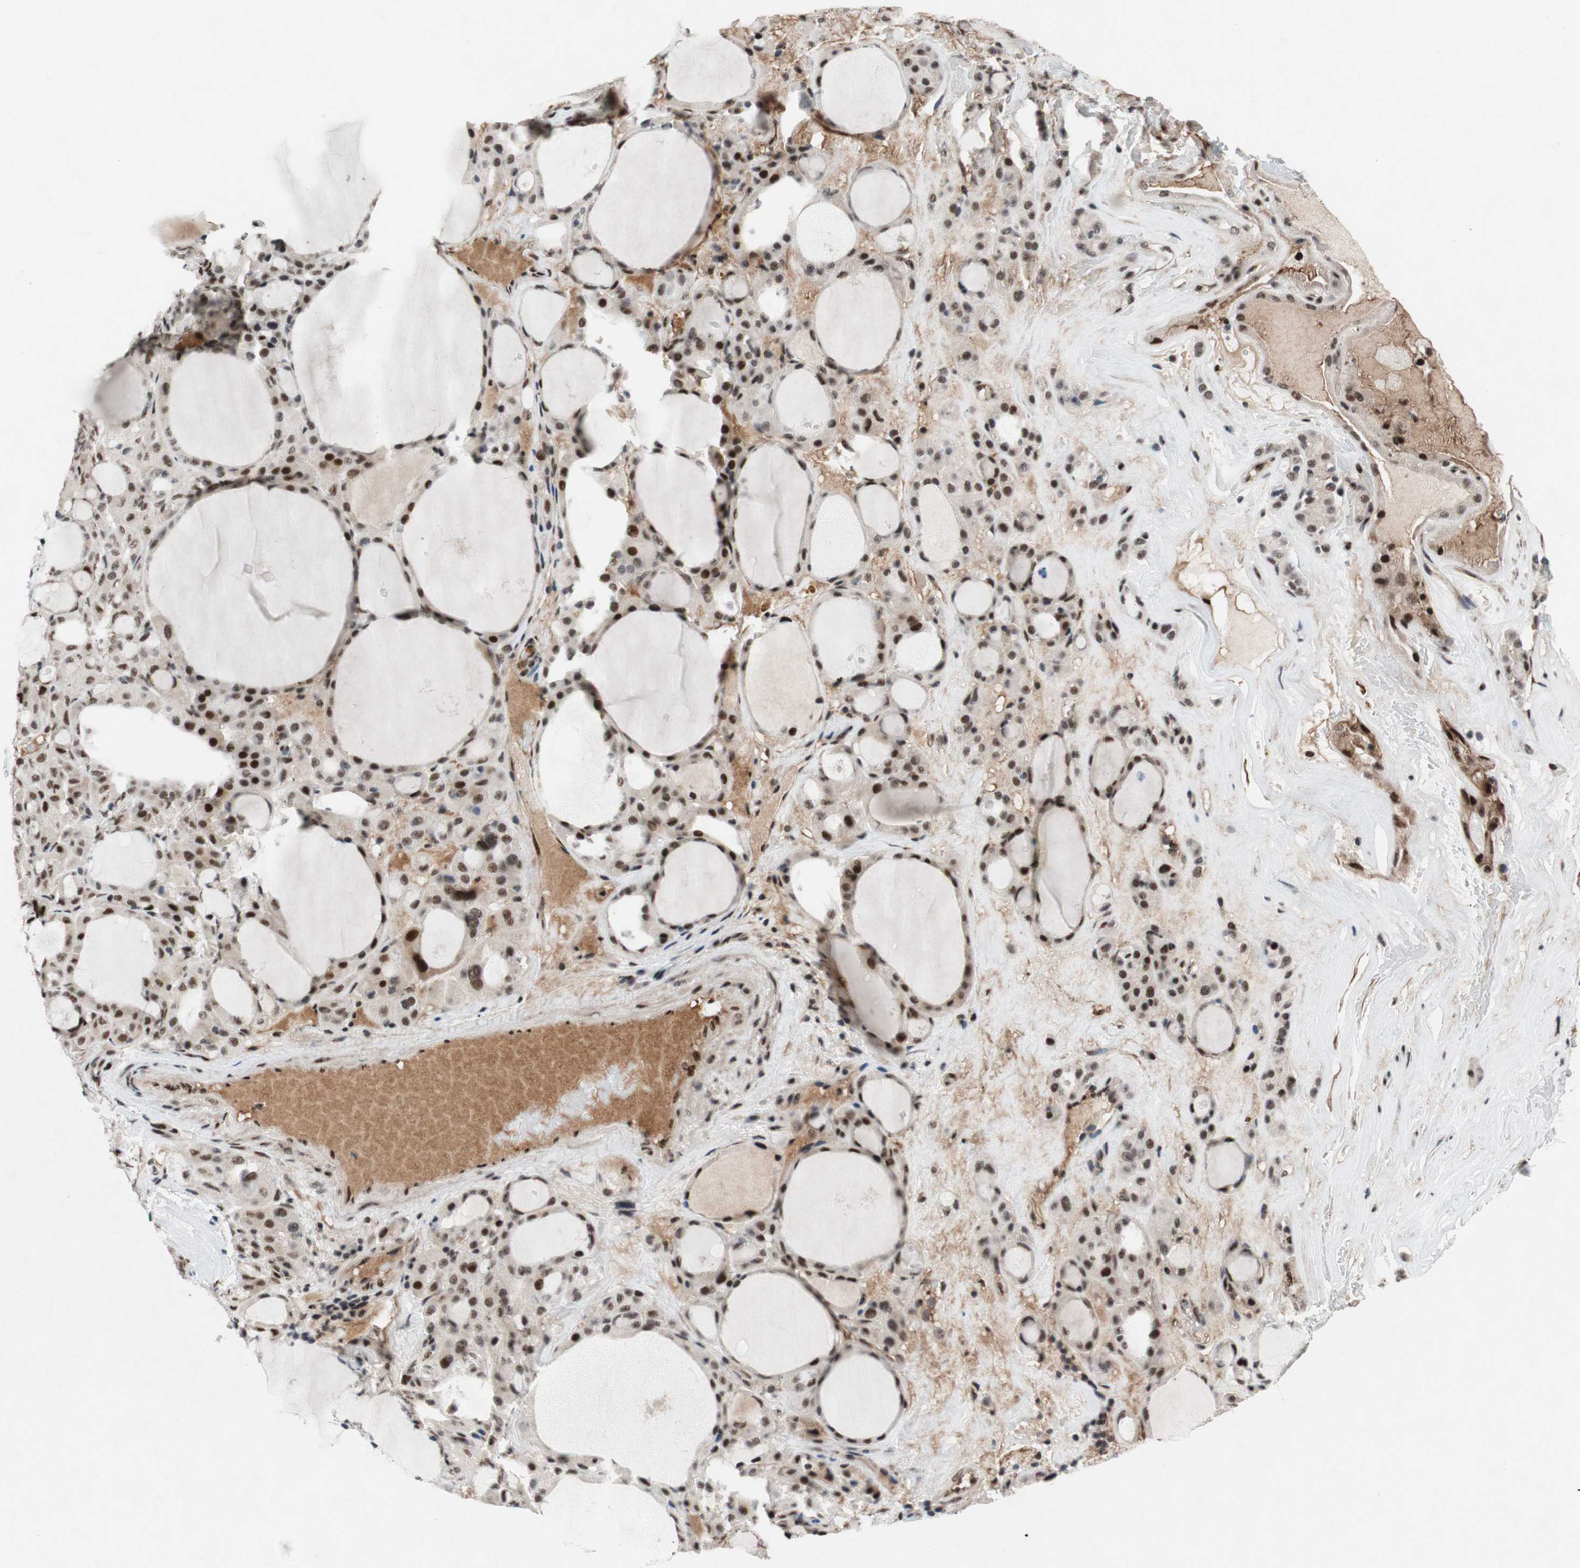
{"staining": {"intensity": "strong", "quantity": ">75%", "location": "nuclear"}, "tissue": "thyroid gland", "cell_type": "Glandular cells", "image_type": "normal", "snomed": [{"axis": "morphology", "description": "Normal tissue, NOS"}, {"axis": "morphology", "description": "Carcinoma, NOS"}, {"axis": "topography", "description": "Thyroid gland"}], "caption": "Strong nuclear staining is identified in approximately >75% of glandular cells in unremarkable thyroid gland.", "gene": "TLE1", "patient": {"sex": "female", "age": 86}}